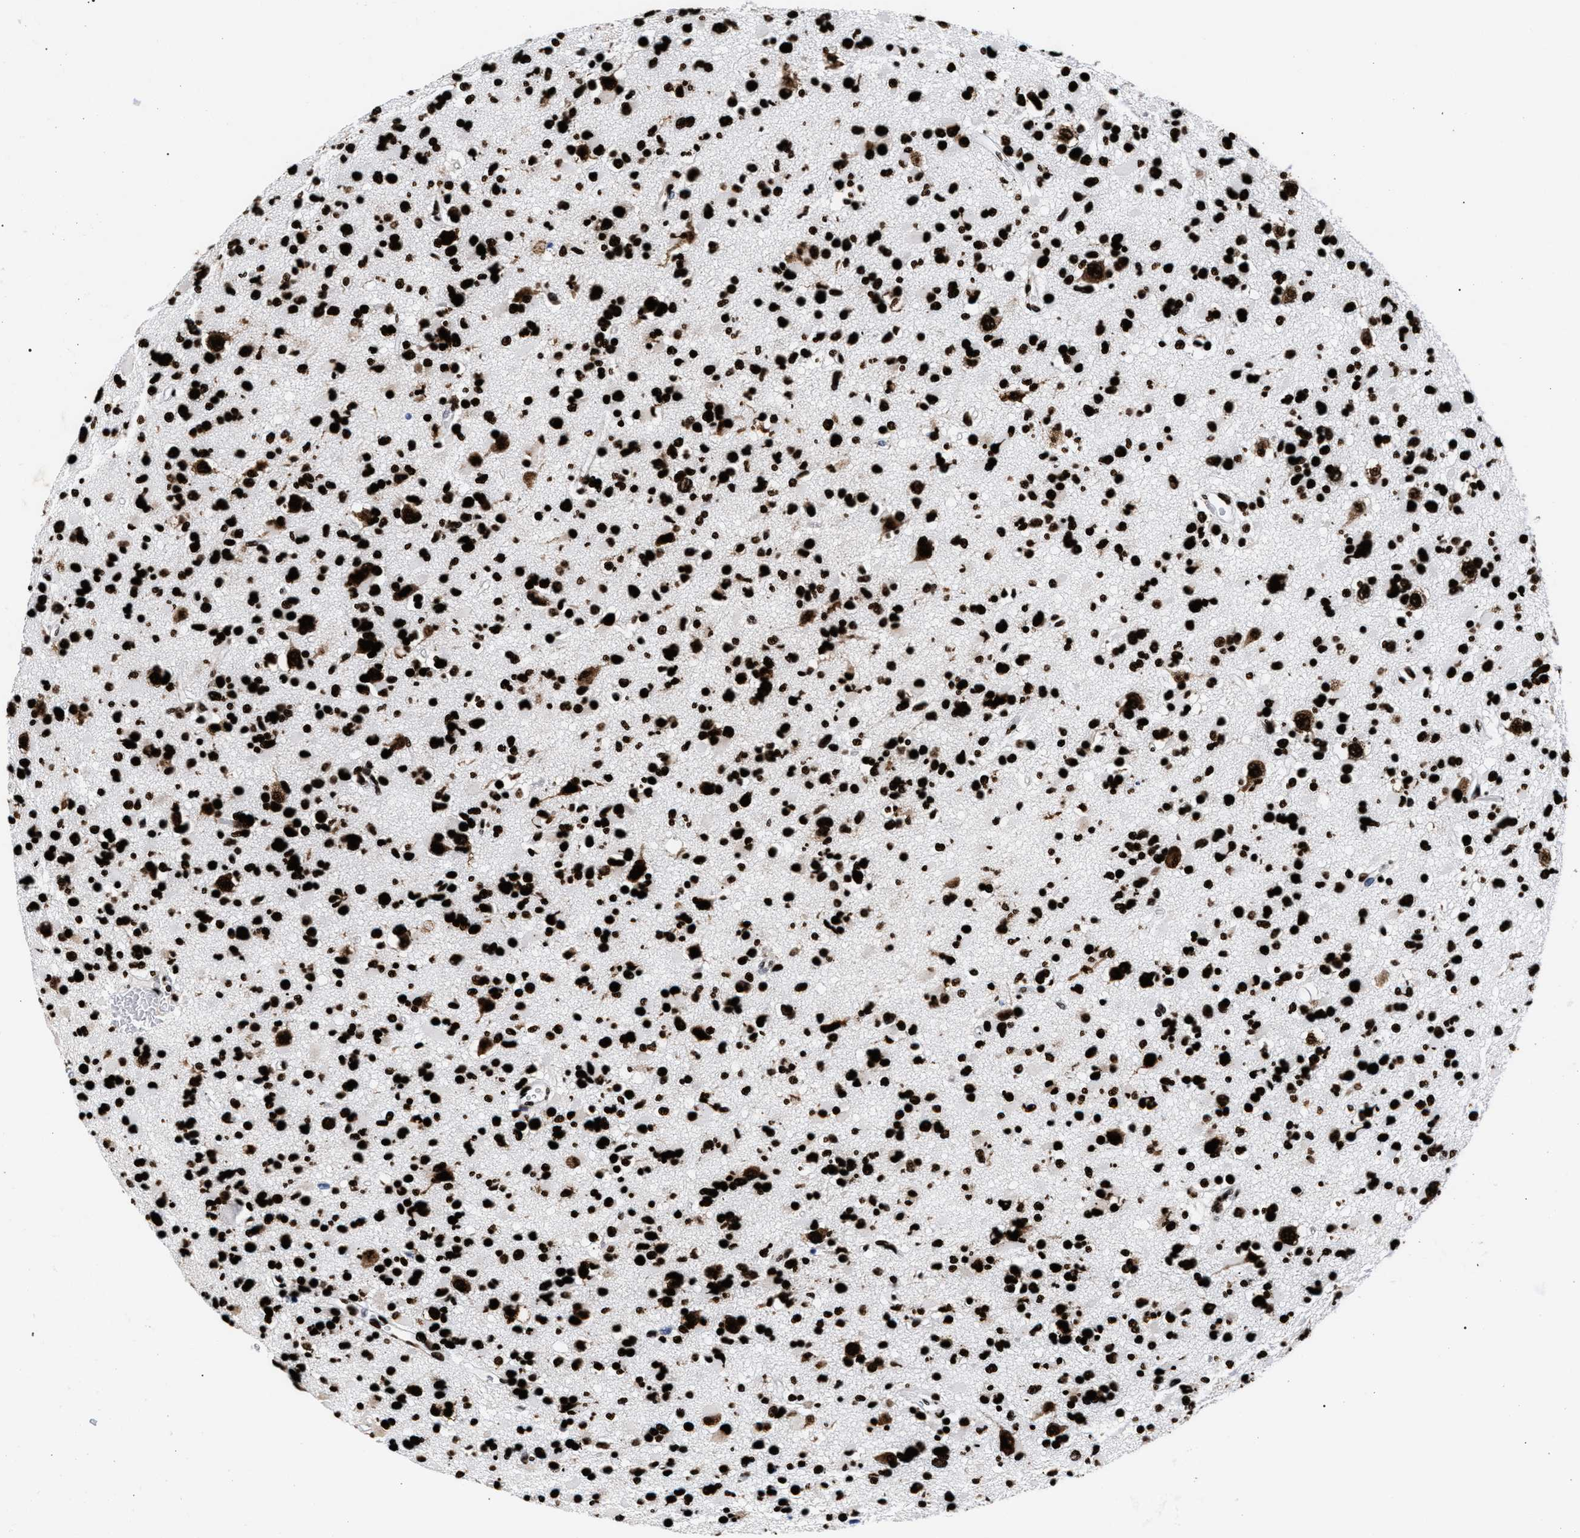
{"staining": {"intensity": "strong", "quantity": ">75%", "location": "nuclear"}, "tissue": "glioma", "cell_type": "Tumor cells", "image_type": "cancer", "snomed": [{"axis": "morphology", "description": "Glioma, malignant, Low grade"}, {"axis": "topography", "description": "Brain"}], "caption": "Malignant low-grade glioma stained for a protein (brown) displays strong nuclear positive positivity in about >75% of tumor cells.", "gene": "HNRNPA1", "patient": {"sex": "female", "age": 22}}